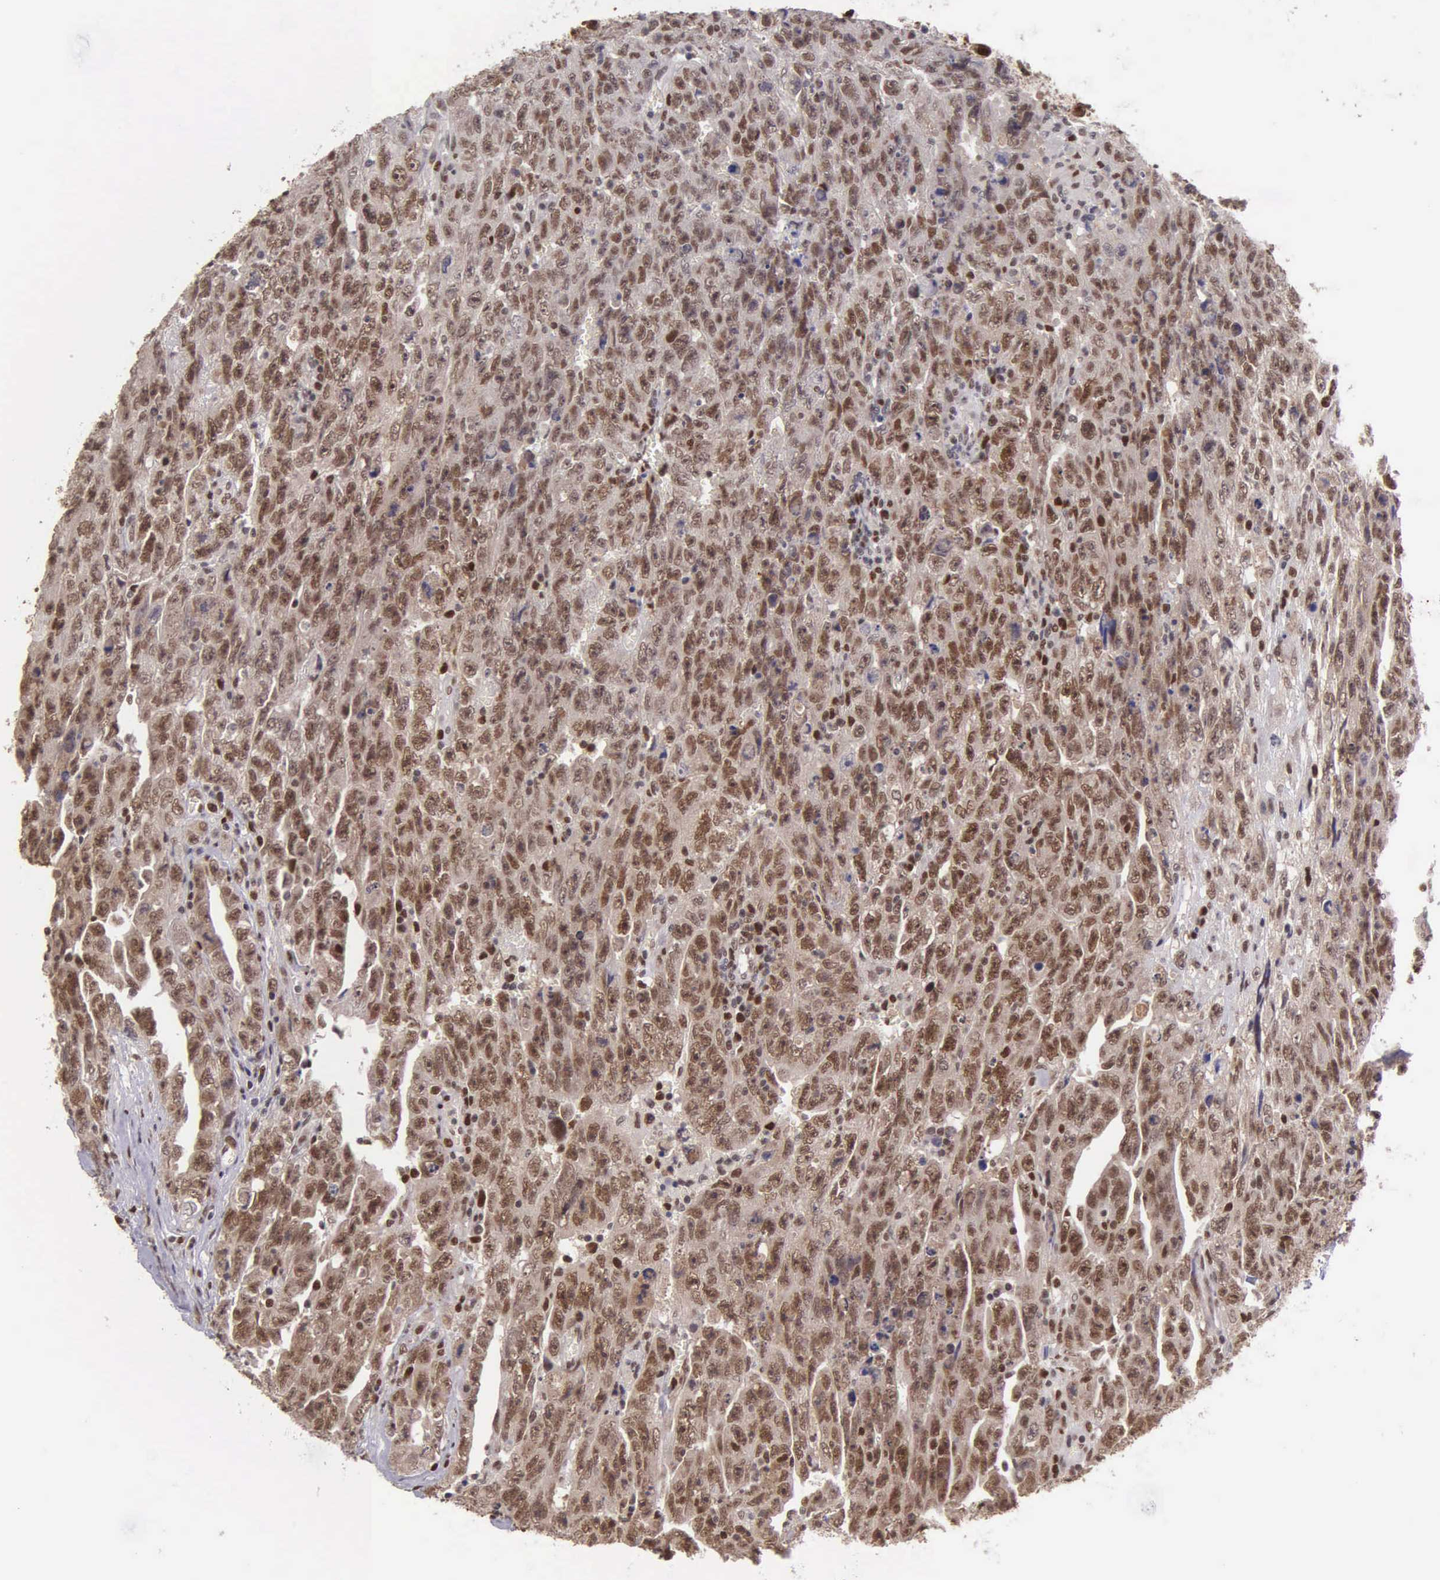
{"staining": {"intensity": "moderate", "quantity": "25%-75%", "location": "cytoplasmic/membranous,nuclear"}, "tissue": "testis cancer", "cell_type": "Tumor cells", "image_type": "cancer", "snomed": [{"axis": "morphology", "description": "Carcinoma, Embryonal, NOS"}, {"axis": "topography", "description": "Testis"}], "caption": "Brown immunohistochemical staining in human testis embryonal carcinoma displays moderate cytoplasmic/membranous and nuclear expression in about 25%-75% of tumor cells.", "gene": "UBR7", "patient": {"sex": "male", "age": 28}}